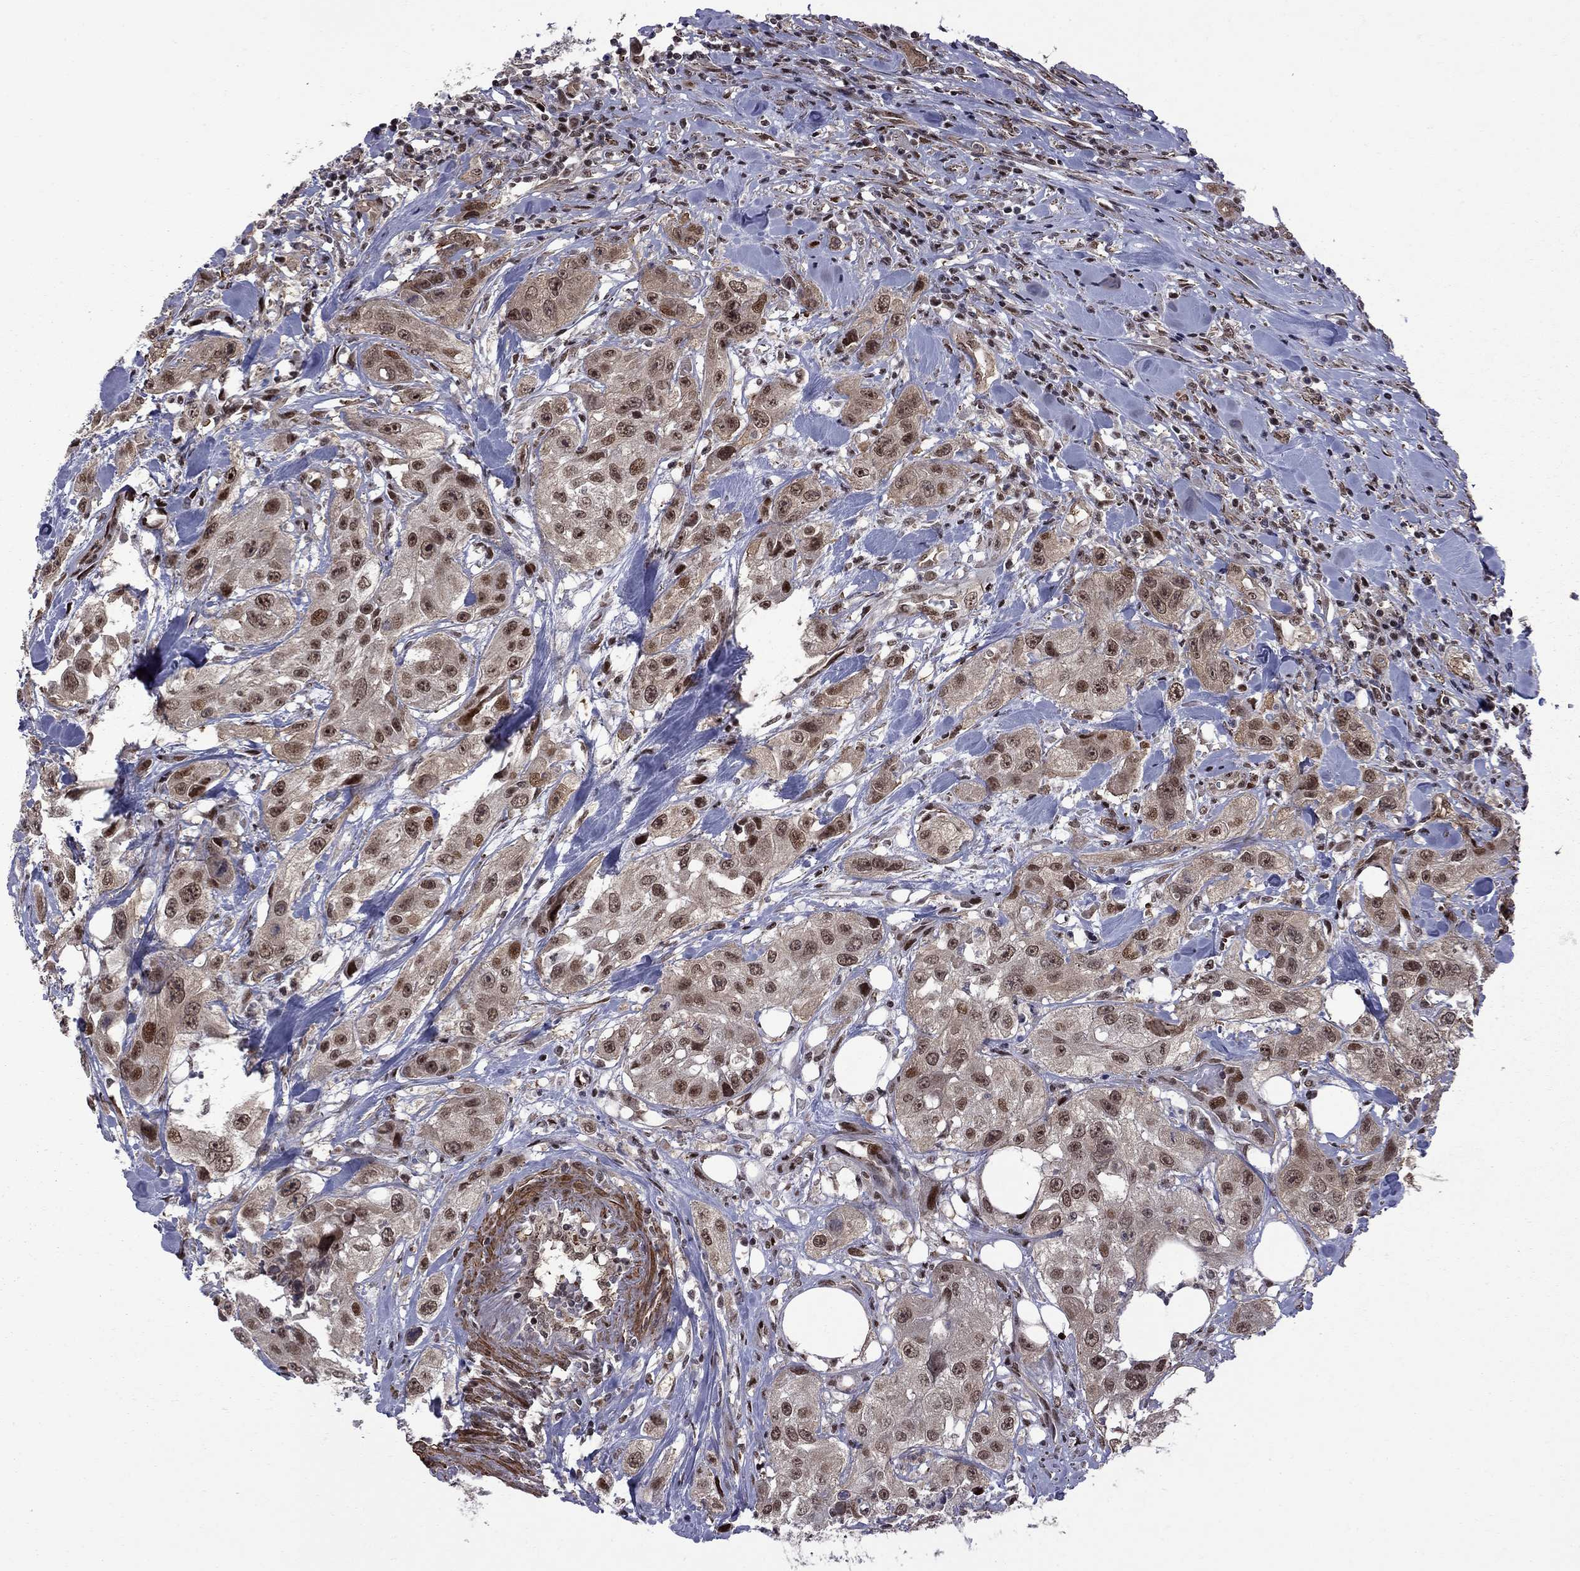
{"staining": {"intensity": "strong", "quantity": "25%-75%", "location": "nuclear"}, "tissue": "urothelial cancer", "cell_type": "Tumor cells", "image_type": "cancer", "snomed": [{"axis": "morphology", "description": "Urothelial carcinoma, High grade"}, {"axis": "topography", "description": "Urinary bladder"}], "caption": "Immunohistochemistry (DAB (3,3'-diaminobenzidine)) staining of high-grade urothelial carcinoma demonstrates strong nuclear protein staining in approximately 25%-75% of tumor cells. Immunohistochemistry (ihc) stains the protein in brown and the nuclei are stained blue.", "gene": "BRF1", "patient": {"sex": "male", "age": 79}}